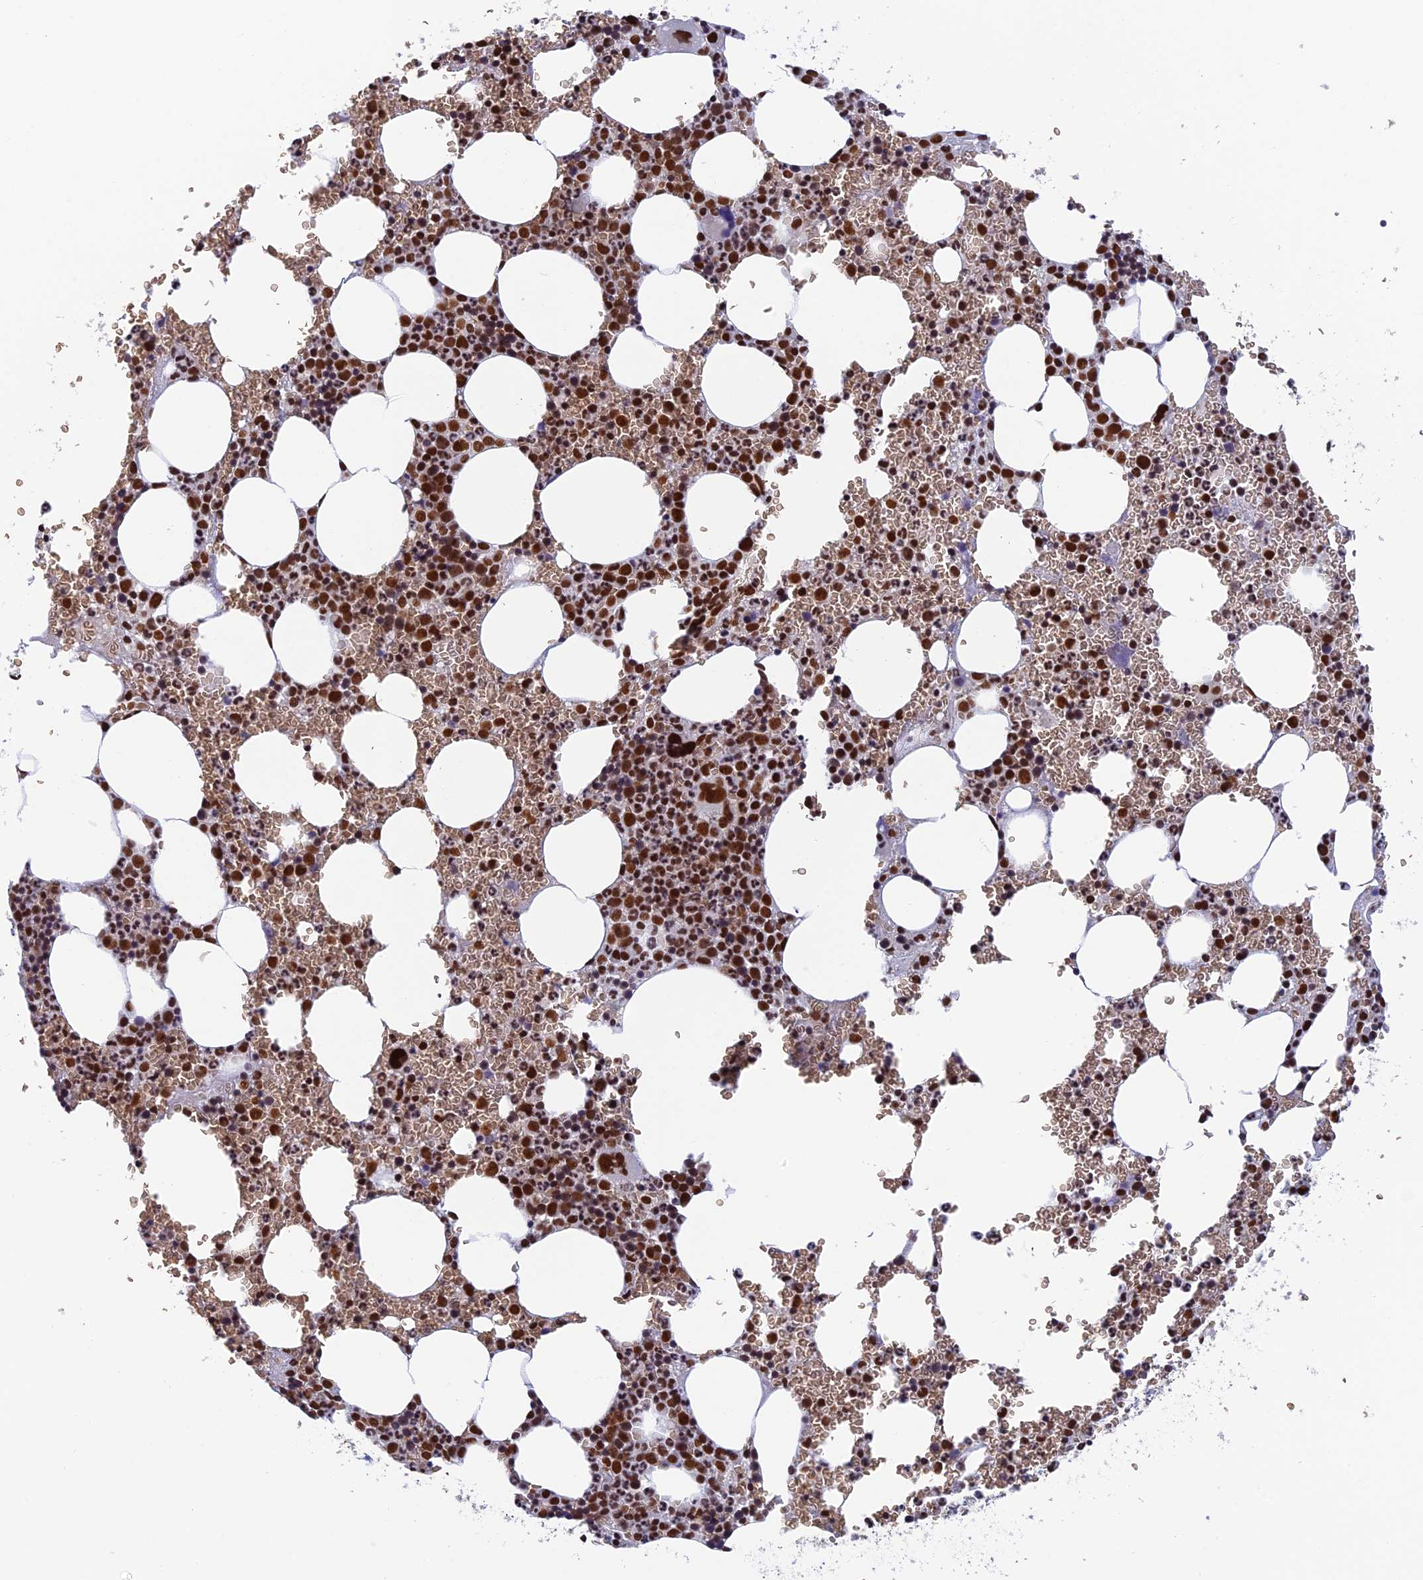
{"staining": {"intensity": "strong", "quantity": ">75%", "location": "nuclear"}, "tissue": "bone marrow", "cell_type": "Hematopoietic cells", "image_type": "normal", "snomed": [{"axis": "morphology", "description": "Normal tissue, NOS"}, {"axis": "topography", "description": "Bone marrow"}], "caption": "A high-resolution micrograph shows IHC staining of normal bone marrow, which demonstrates strong nuclear positivity in about >75% of hematopoietic cells.", "gene": "EEF1AKMT3", "patient": {"sex": "female", "age": 78}}